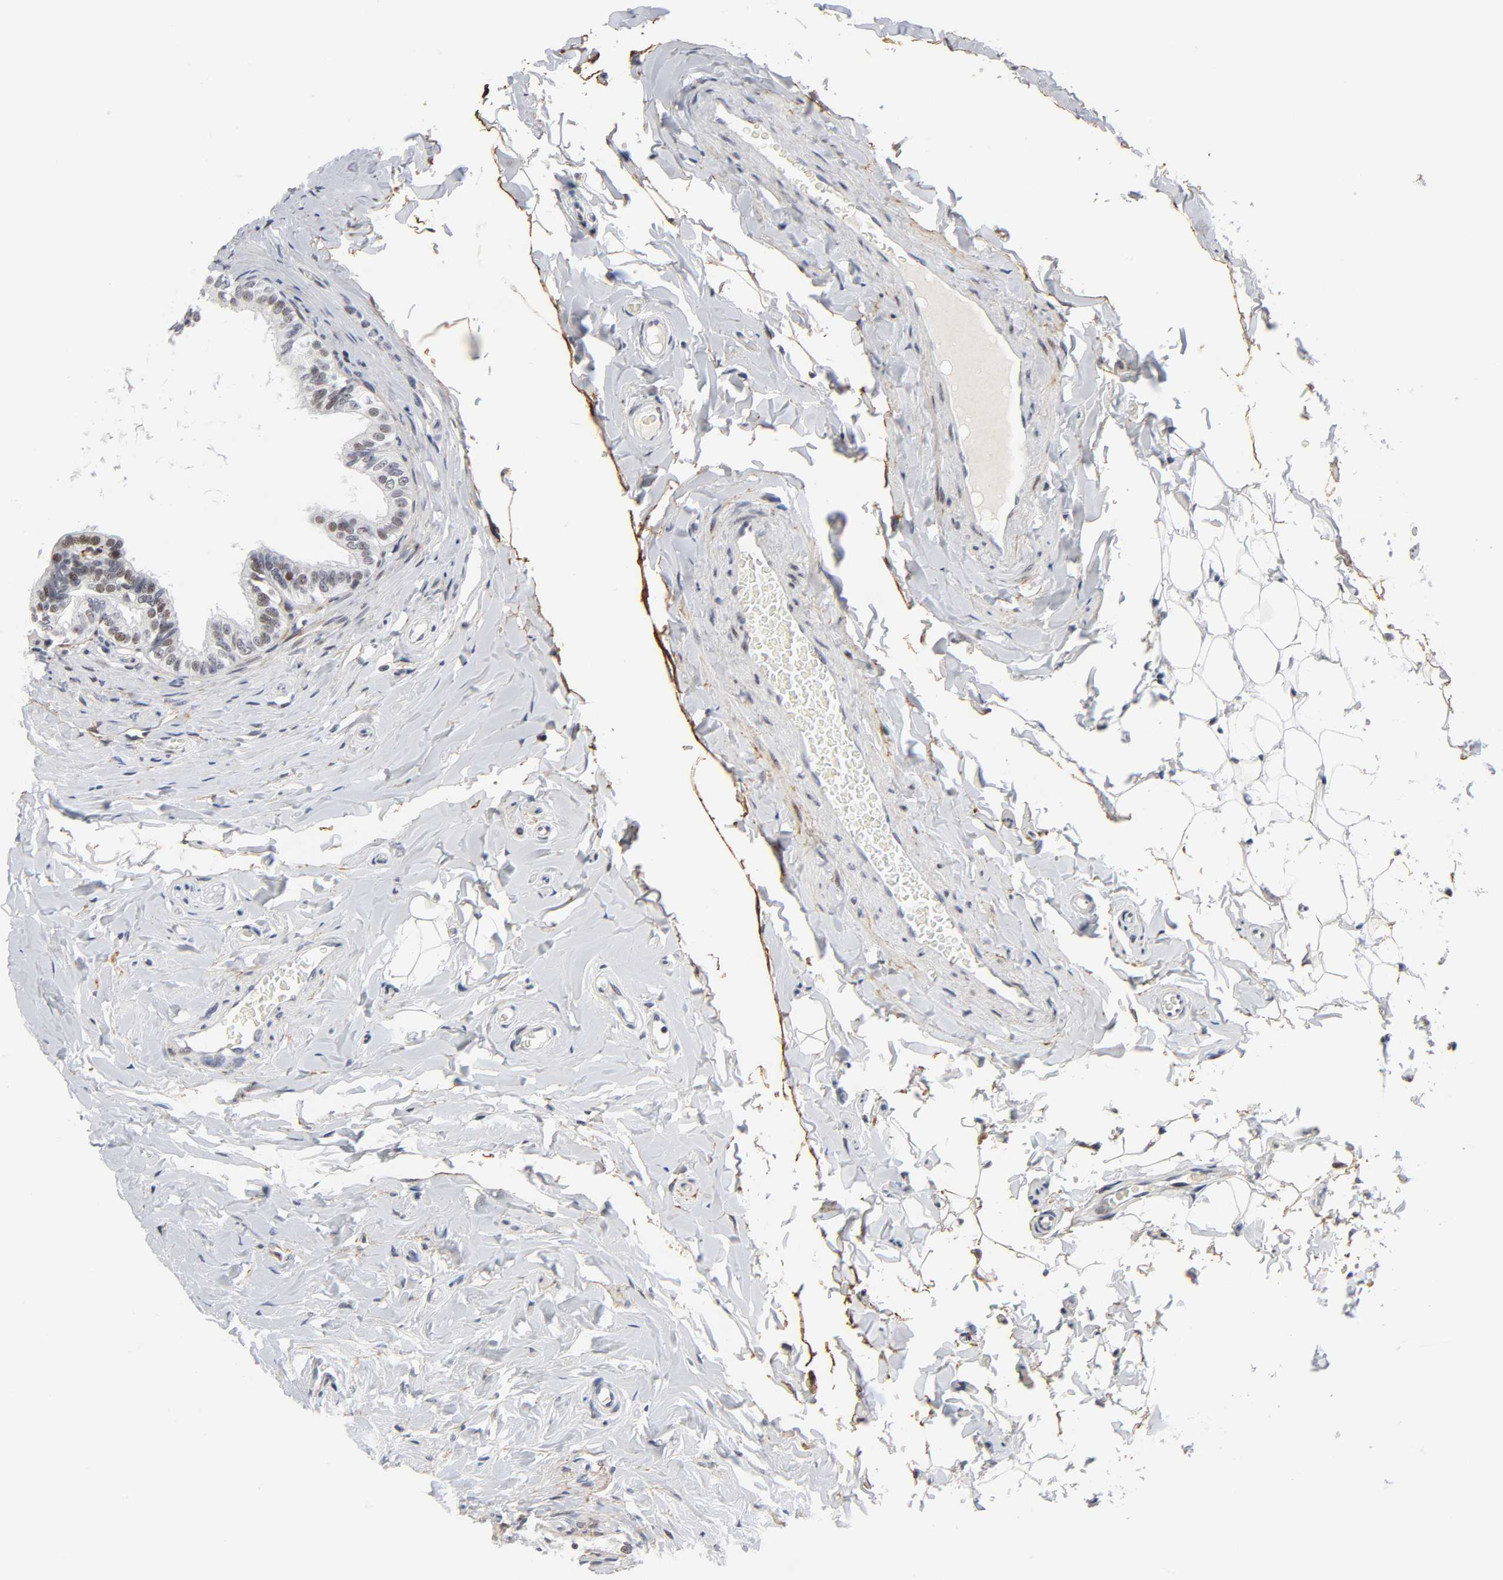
{"staining": {"intensity": "weak", "quantity": "25%-75%", "location": "nuclear"}, "tissue": "epididymis", "cell_type": "Glandular cells", "image_type": "normal", "snomed": [{"axis": "morphology", "description": "Normal tissue, NOS"}, {"axis": "topography", "description": "Epididymis"}], "caption": "Weak nuclear staining for a protein is present in about 25%-75% of glandular cells of benign epididymis using immunohistochemistry (IHC).", "gene": "DIDO1", "patient": {"sex": "male", "age": 26}}